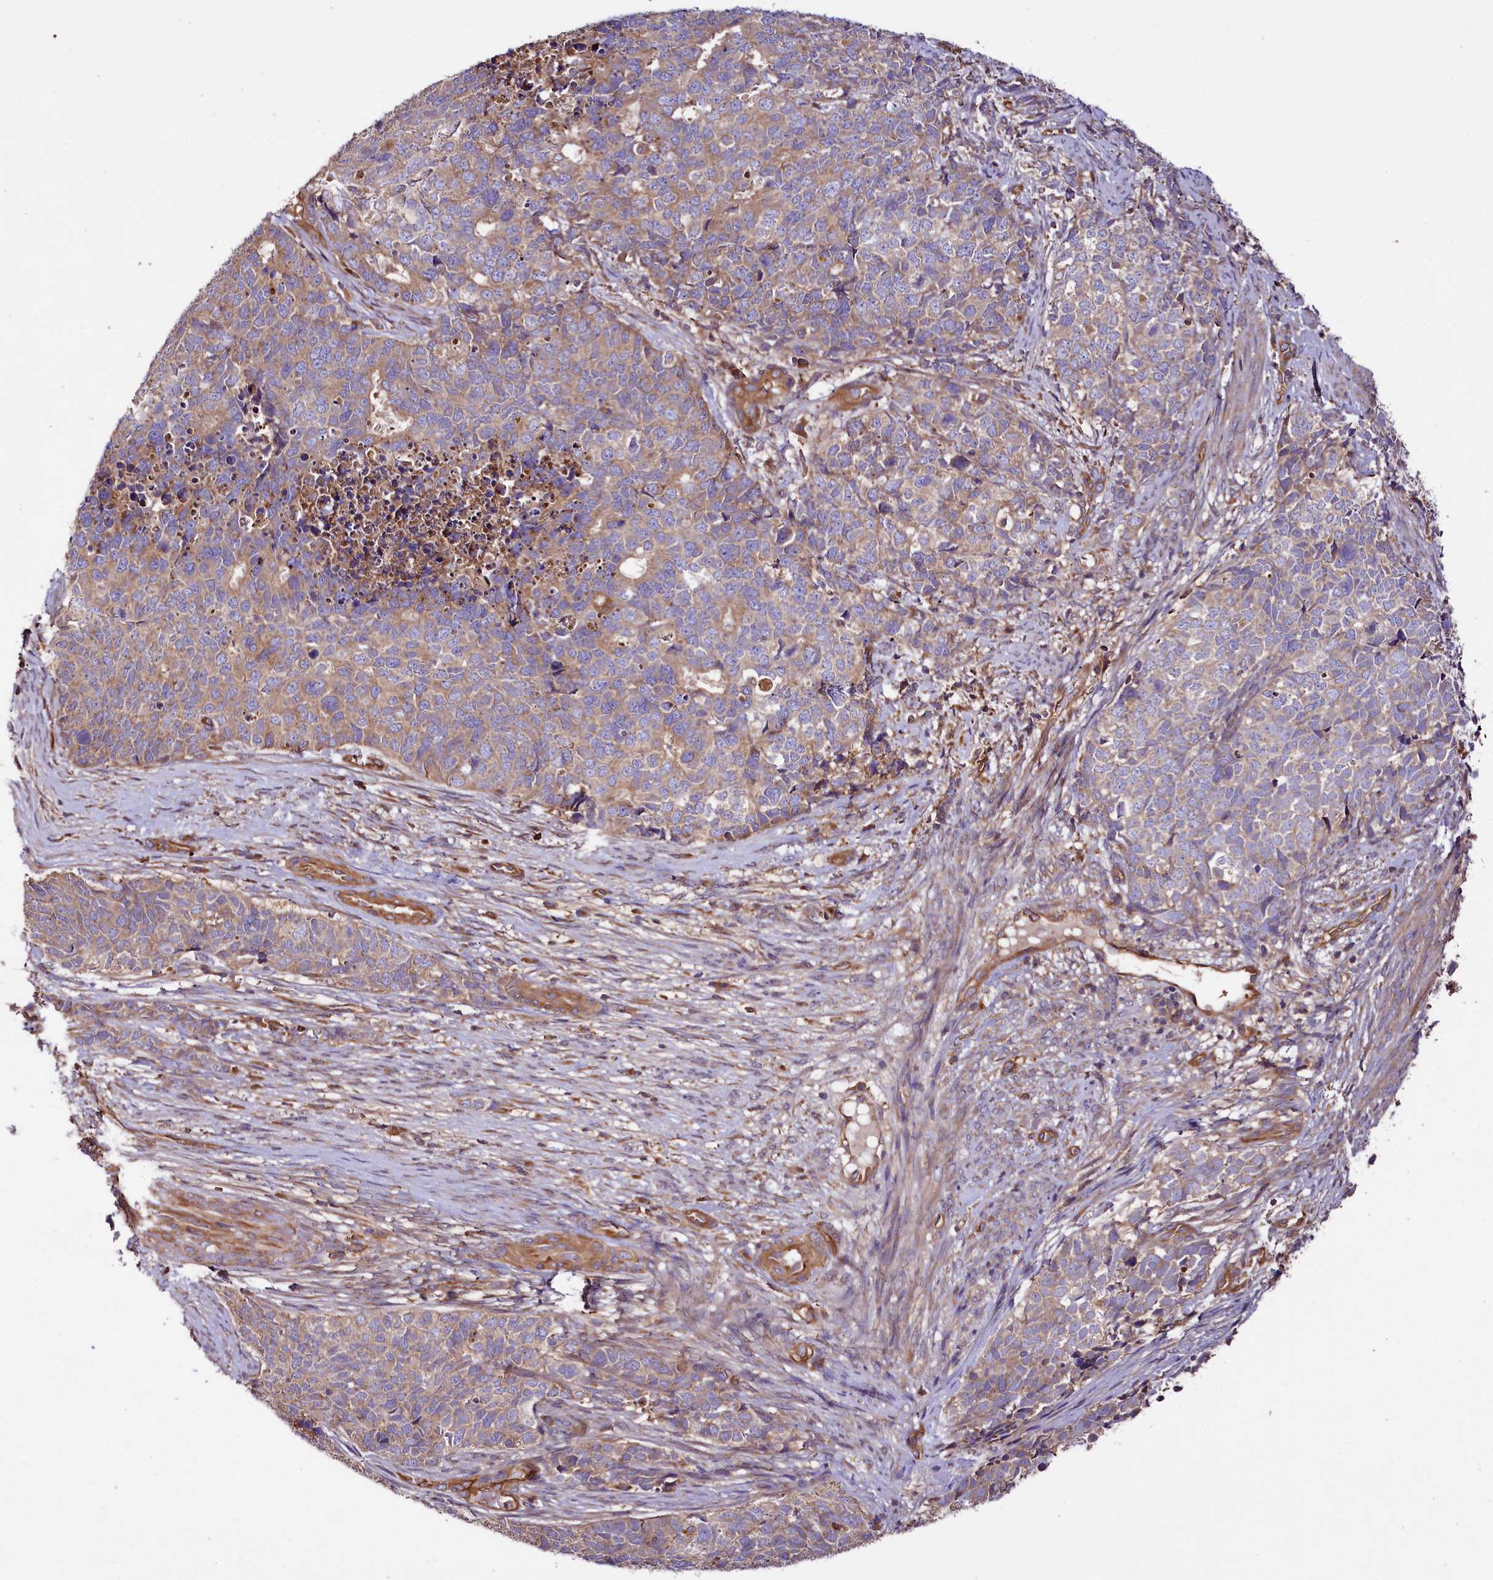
{"staining": {"intensity": "weak", "quantity": "25%-75%", "location": "cytoplasmic/membranous"}, "tissue": "cervical cancer", "cell_type": "Tumor cells", "image_type": "cancer", "snomed": [{"axis": "morphology", "description": "Squamous cell carcinoma, NOS"}, {"axis": "topography", "description": "Cervix"}], "caption": "Protein staining of cervical squamous cell carcinoma tissue shows weak cytoplasmic/membranous positivity in approximately 25%-75% of tumor cells.", "gene": "CEP295", "patient": {"sex": "female", "age": 63}}